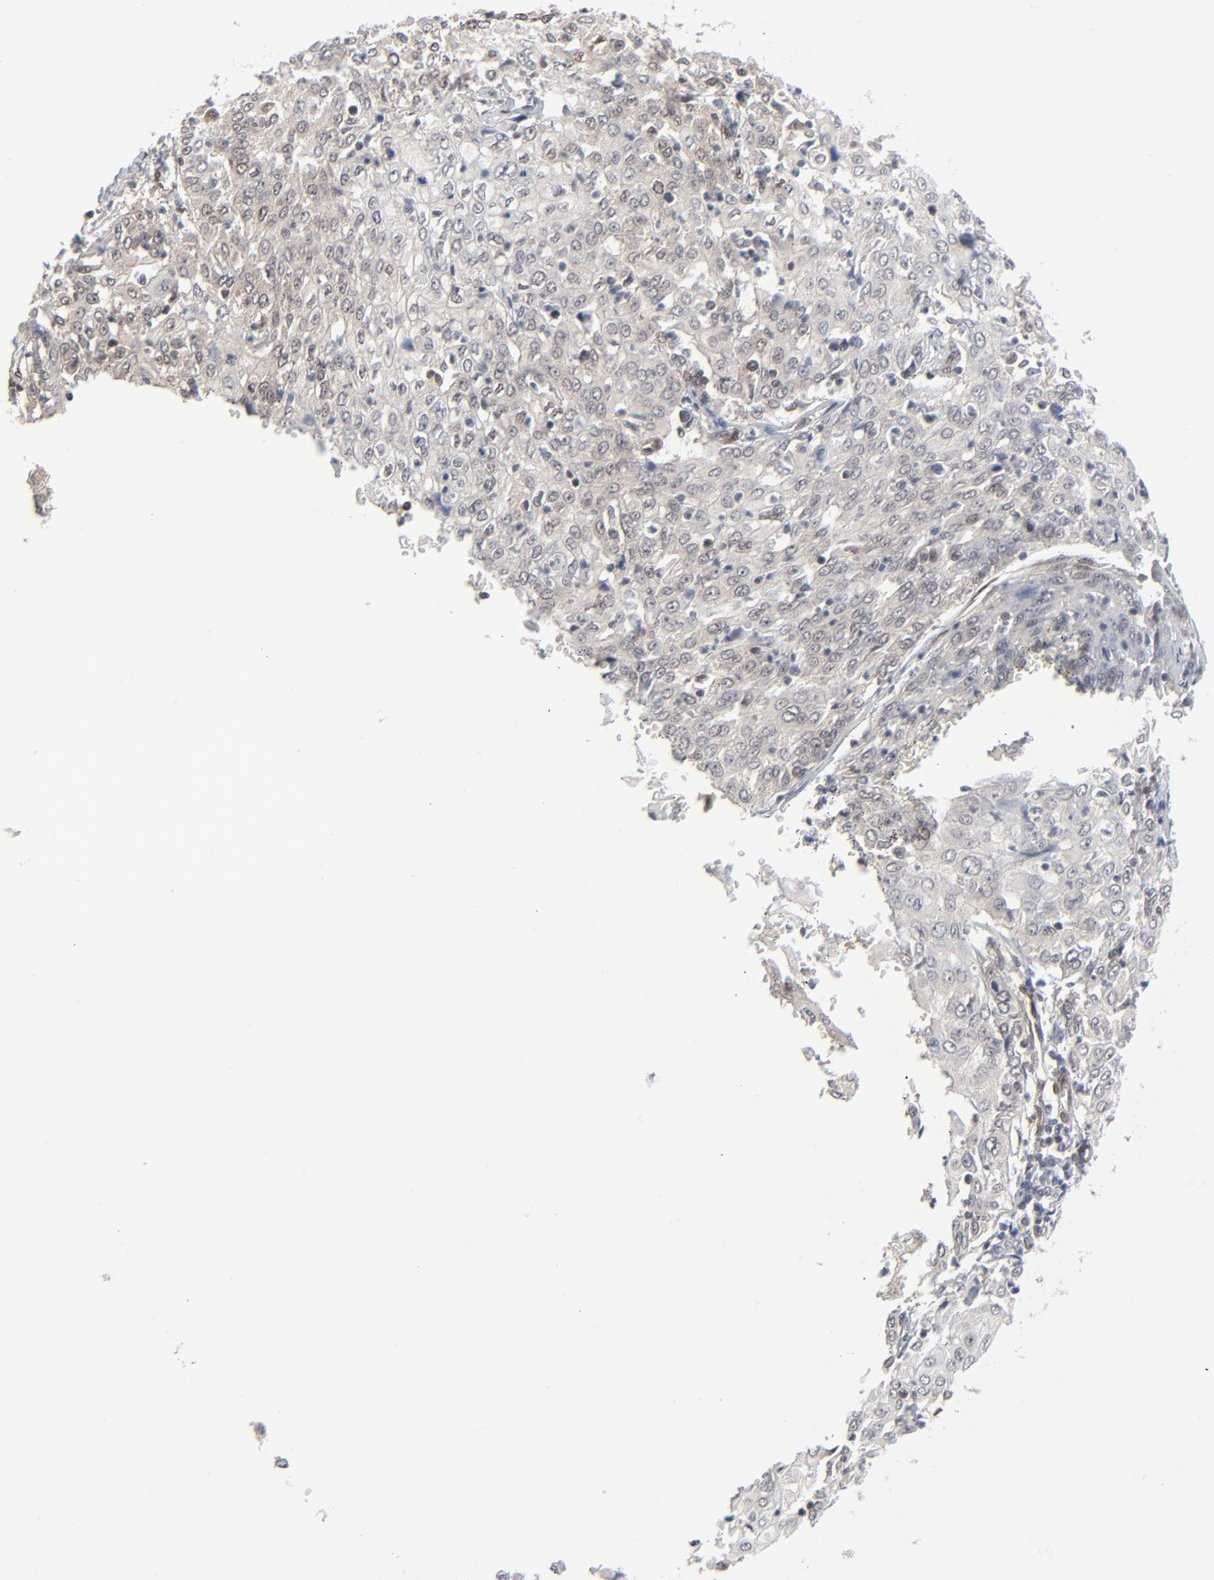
{"staining": {"intensity": "weak", "quantity": "25%-75%", "location": "cytoplasmic/membranous"}, "tissue": "cervical cancer", "cell_type": "Tumor cells", "image_type": "cancer", "snomed": [{"axis": "morphology", "description": "Squamous cell carcinoma, NOS"}, {"axis": "topography", "description": "Cervix"}], "caption": "Cervical cancer stained with a brown dye shows weak cytoplasmic/membranous positive staining in approximately 25%-75% of tumor cells.", "gene": "AKT1", "patient": {"sex": "female", "age": 39}}